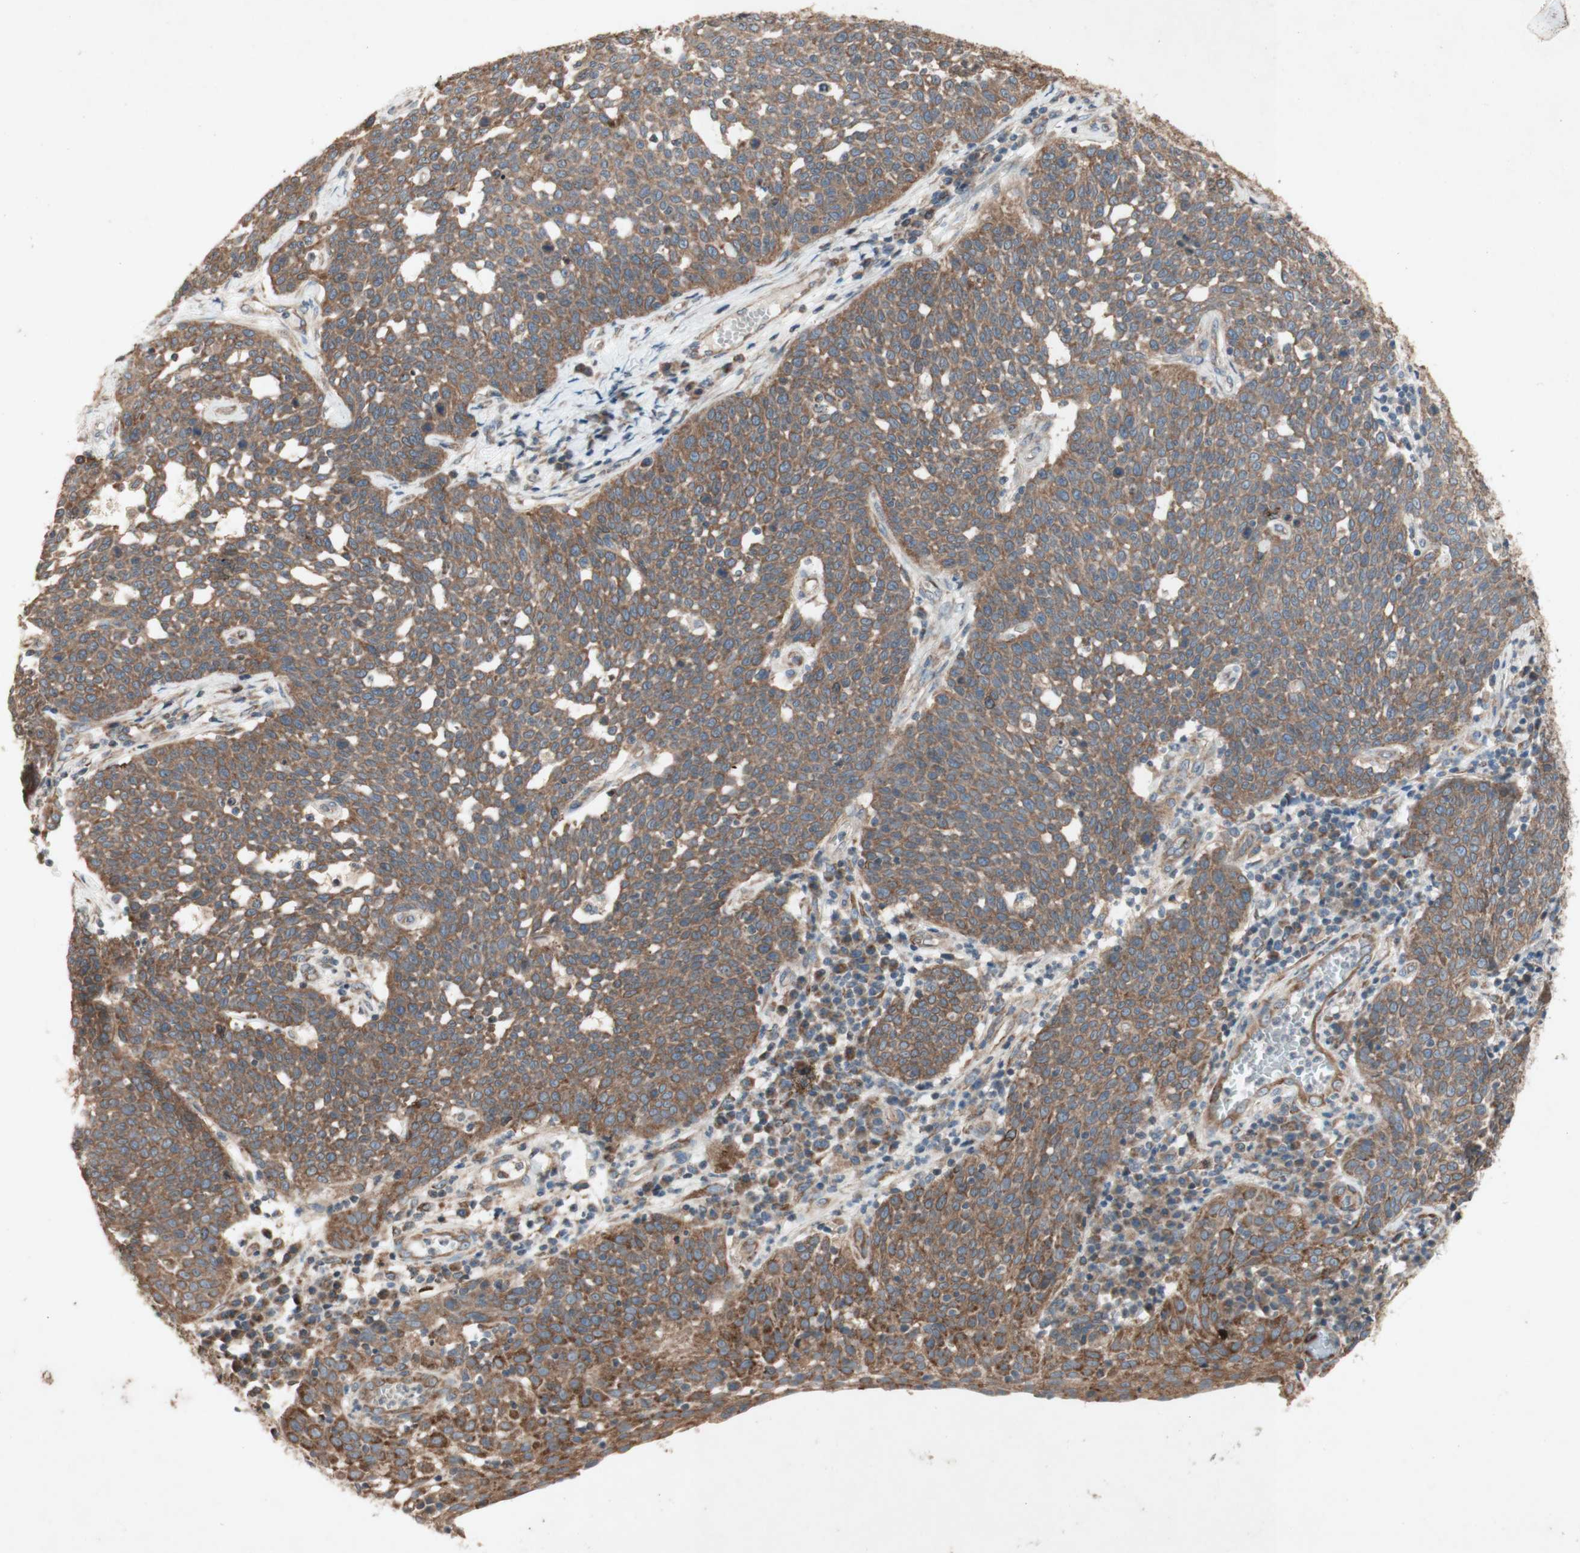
{"staining": {"intensity": "moderate", "quantity": ">75%", "location": "cytoplasmic/membranous"}, "tissue": "cervical cancer", "cell_type": "Tumor cells", "image_type": "cancer", "snomed": [{"axis": "morphology", "description": "Squamous cell carcinoma, NOS"}, {"axis": "topography", "description": "Cervix"}], "caption": "Cervical squamous cell carcinoma stained with DAB IHC shows medium levels of moderate cytoplasmic/membranous staining in about >75% of tumor cells.", "gene": "SOCS2", "patient": {"sex": "female", "age": 34}}